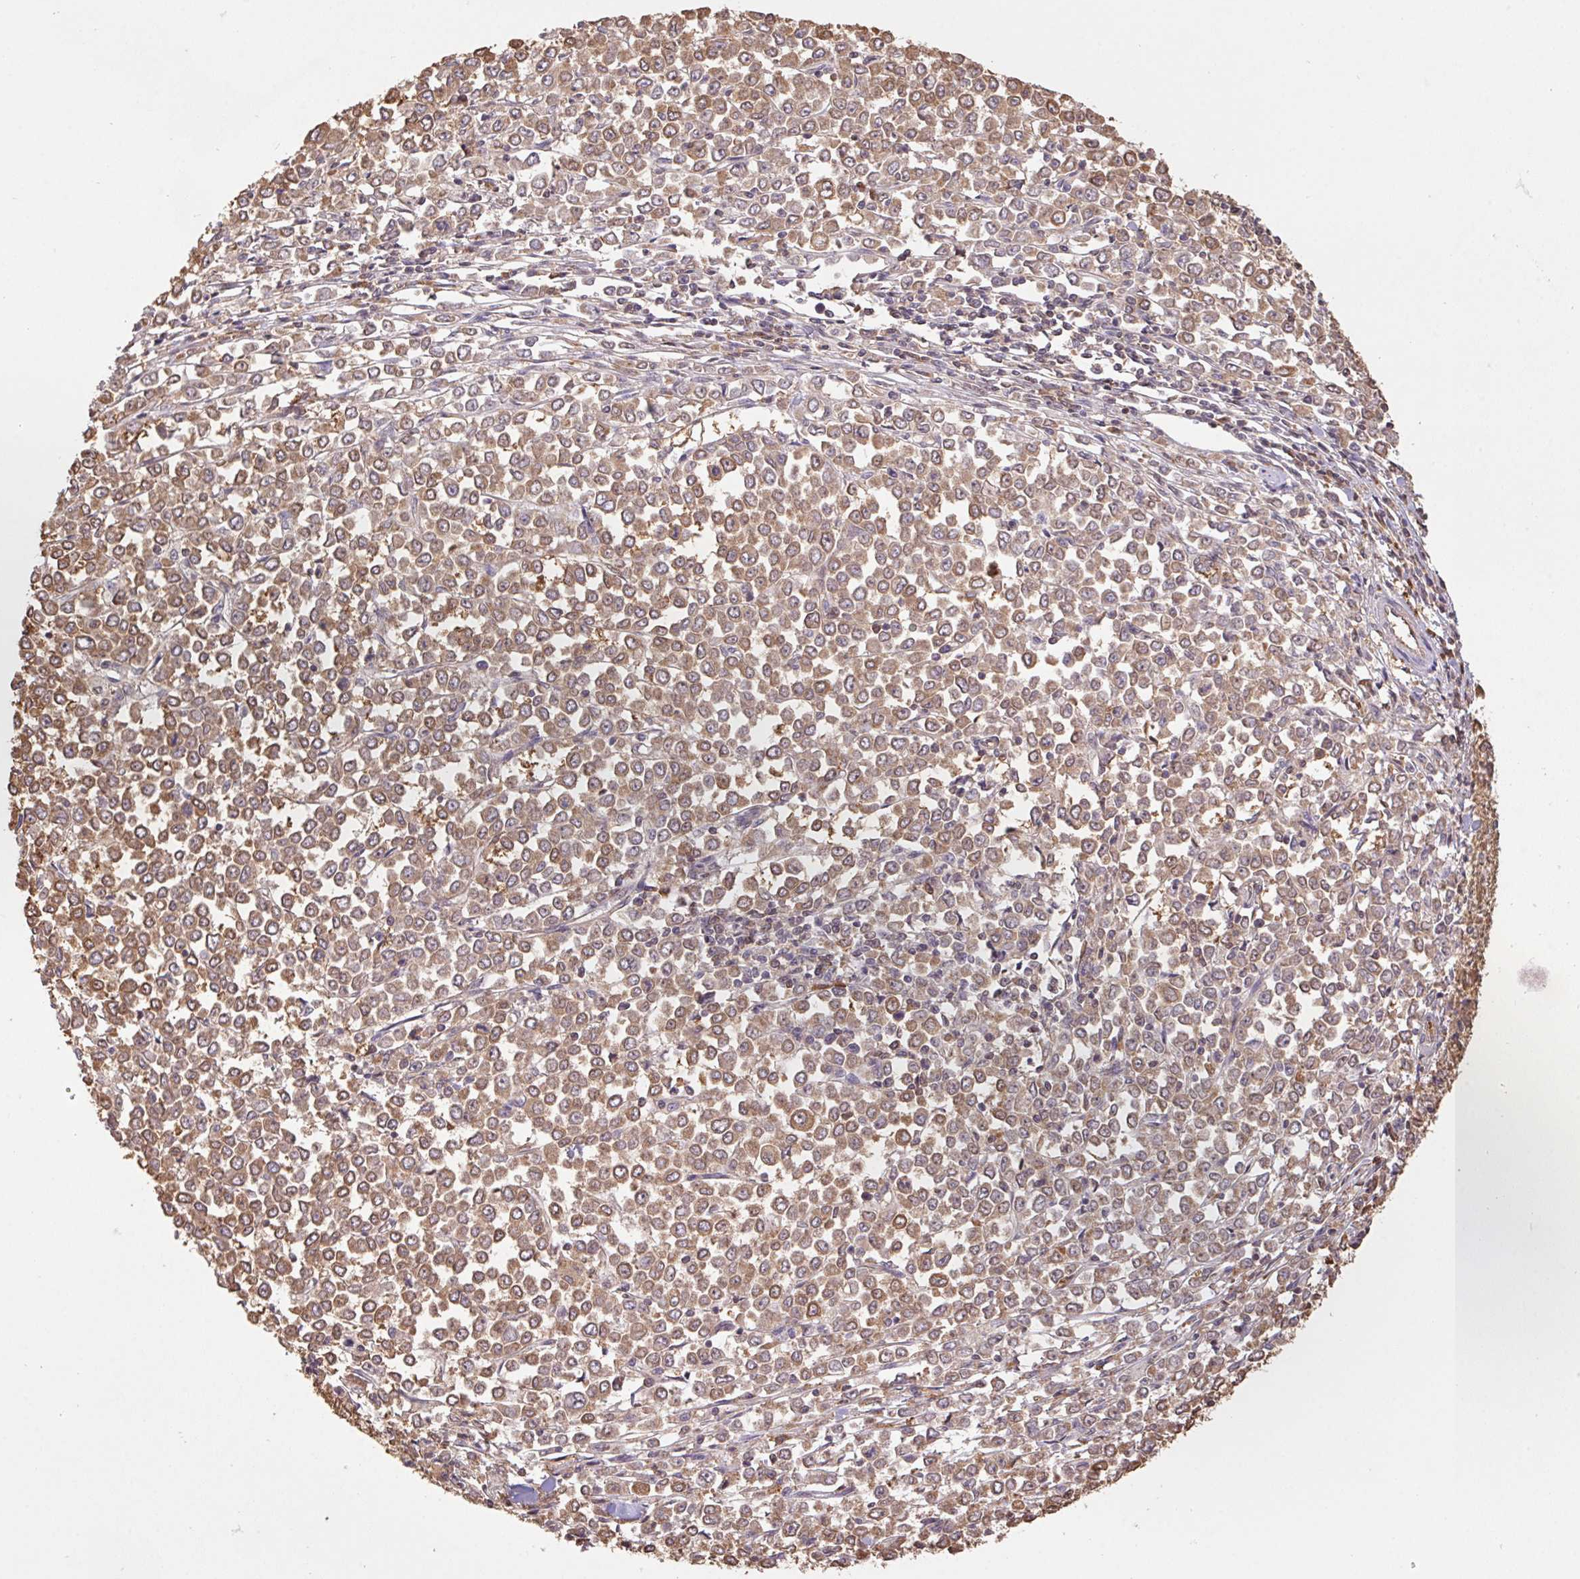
{"staining": {"intensity": "moderate", "quantity": ">75%", "location": "cytoplasmic/membranous,nuclear"}, "tissue": "stomach cancer", "cell_type": "Tumor cells", "image_type": "cancer", "snomed": [{"axis": "morphology", "description": "Adenocarcinoma, NOS"}, {"axis": "topography", "description": "Stomach, upper"}], "caption": "Brown immunohistochemical staining in stomach adenocarcinoma displays moderate cytoplasmic/membranous and nuclear positivity in approximately >75% of tumor cells.", "gene": "CUTA", "patient": {"sex": "male", "age": 70}}